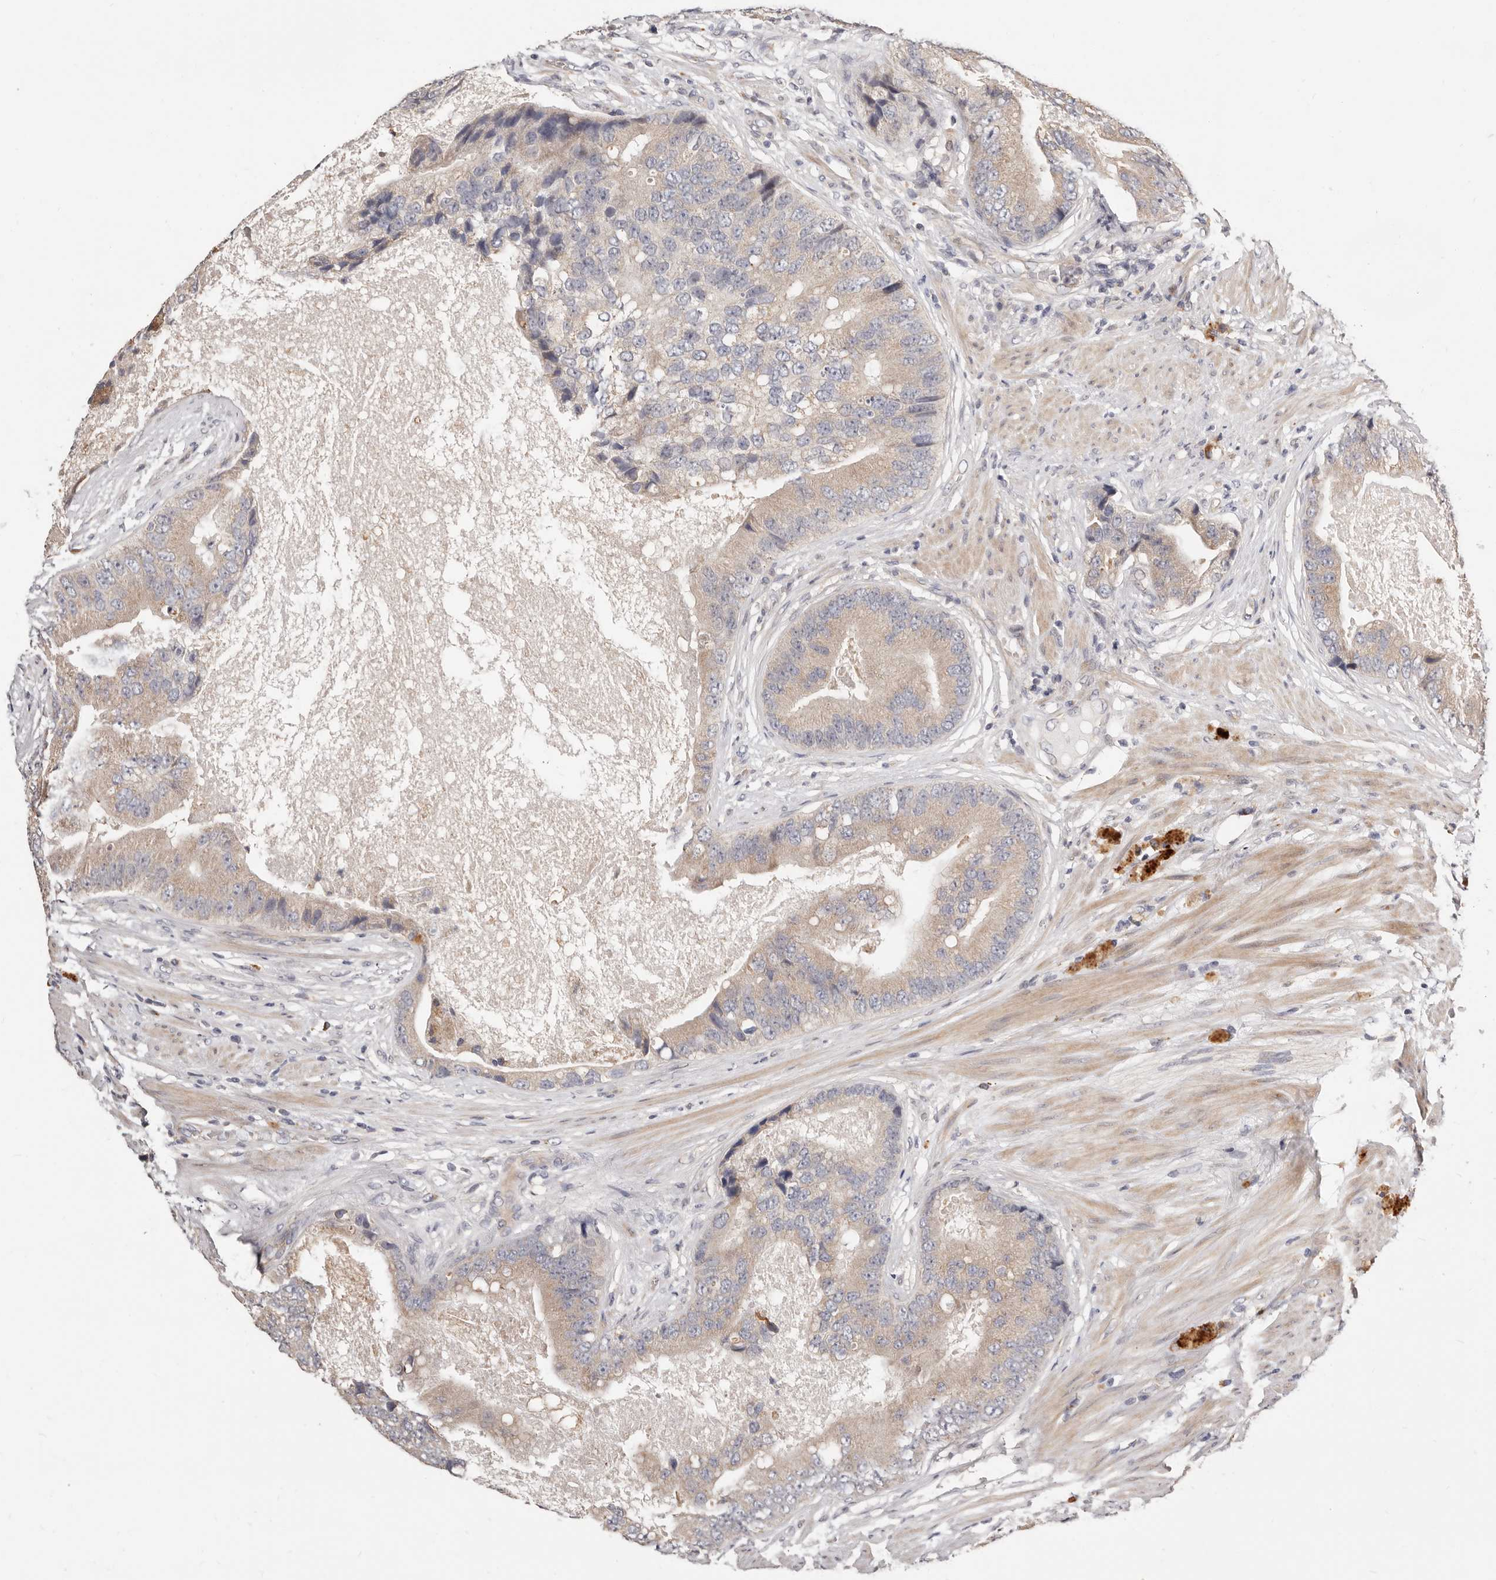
{"staining": {"intensity": "moderate", "quantity": ">75%", "location": "cytoplasmic/membranous"}, "tissue": "prostate cancer", "cell_type": "Tumor cells", "image_type": "cancer", "snomed": [{"axis": "morphology", "description": "Adenocarcinoma, High grade"}, {"axis": "topography", "description": "Prostate"}], "caption": "Moderate cytoplasmic/membranous positivity for a protein is identified in about >75% of tumor cells of prostate cancer (adenocarcinoma (high-grade)) using immunohistochemistry.", "gene": "USP33", "patient": {"sex": "male", "age": 70}}